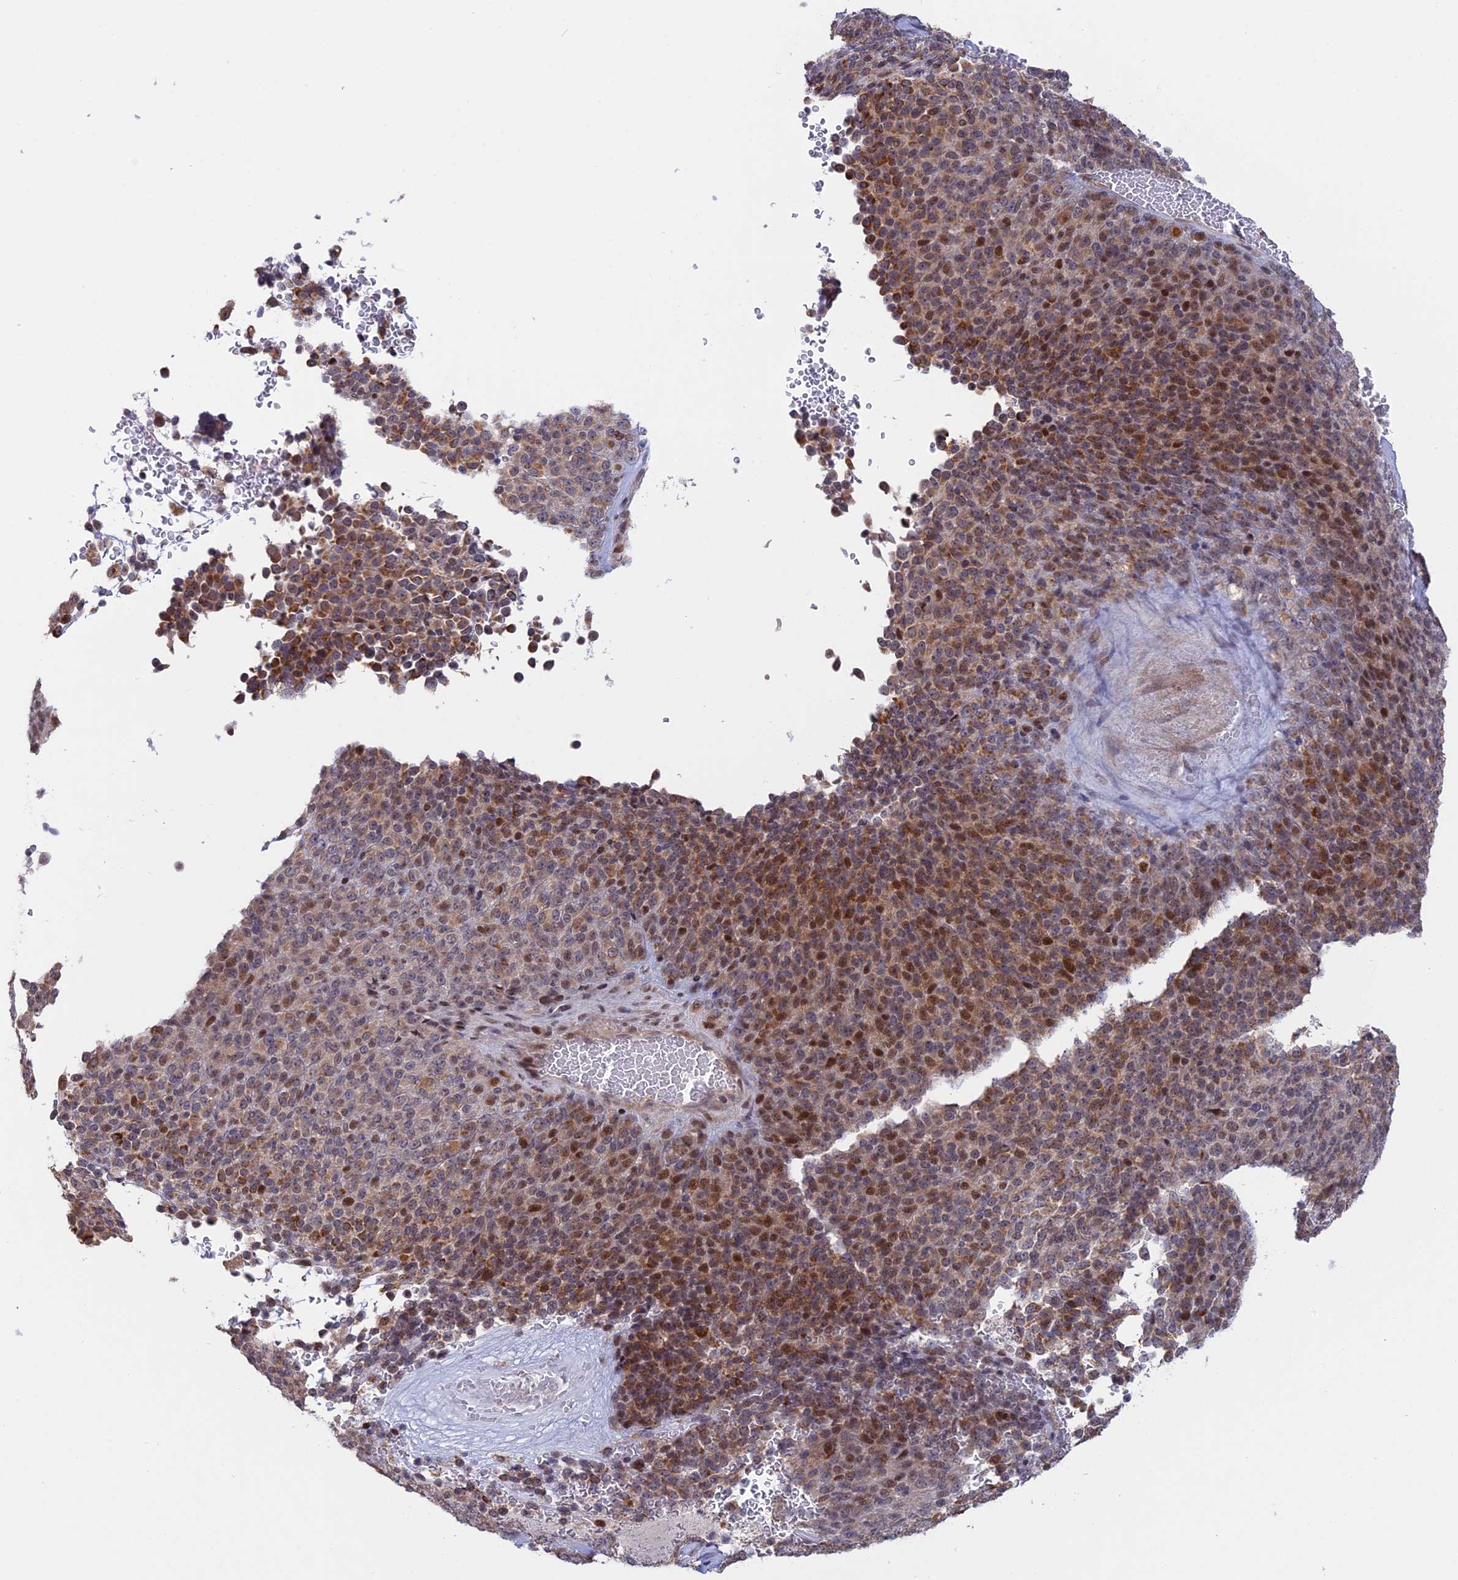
{"staining": {"intensity": "moderate", "quantity": ">75%", "location": "cytoplasmic/membranous,nuclear"}, "tissue": "melanoma", "cell_type": "Tumor cells", "image_type": "cancer", "snomed": [{"axis": "morphology", "description": "Malignant melanoma, Metastatic site"}, {"axis": "topography", "description": "Brain"}], "caption": "Human malignant melanoma (metastatic site) stained with a brown dye demonstrates moderate cytoplasmic/membranous and nuclear positive expression in approximately >75% of tumor cells.", "gene": "GSKIP", "patient": {"sex": "female", "age": 56}}